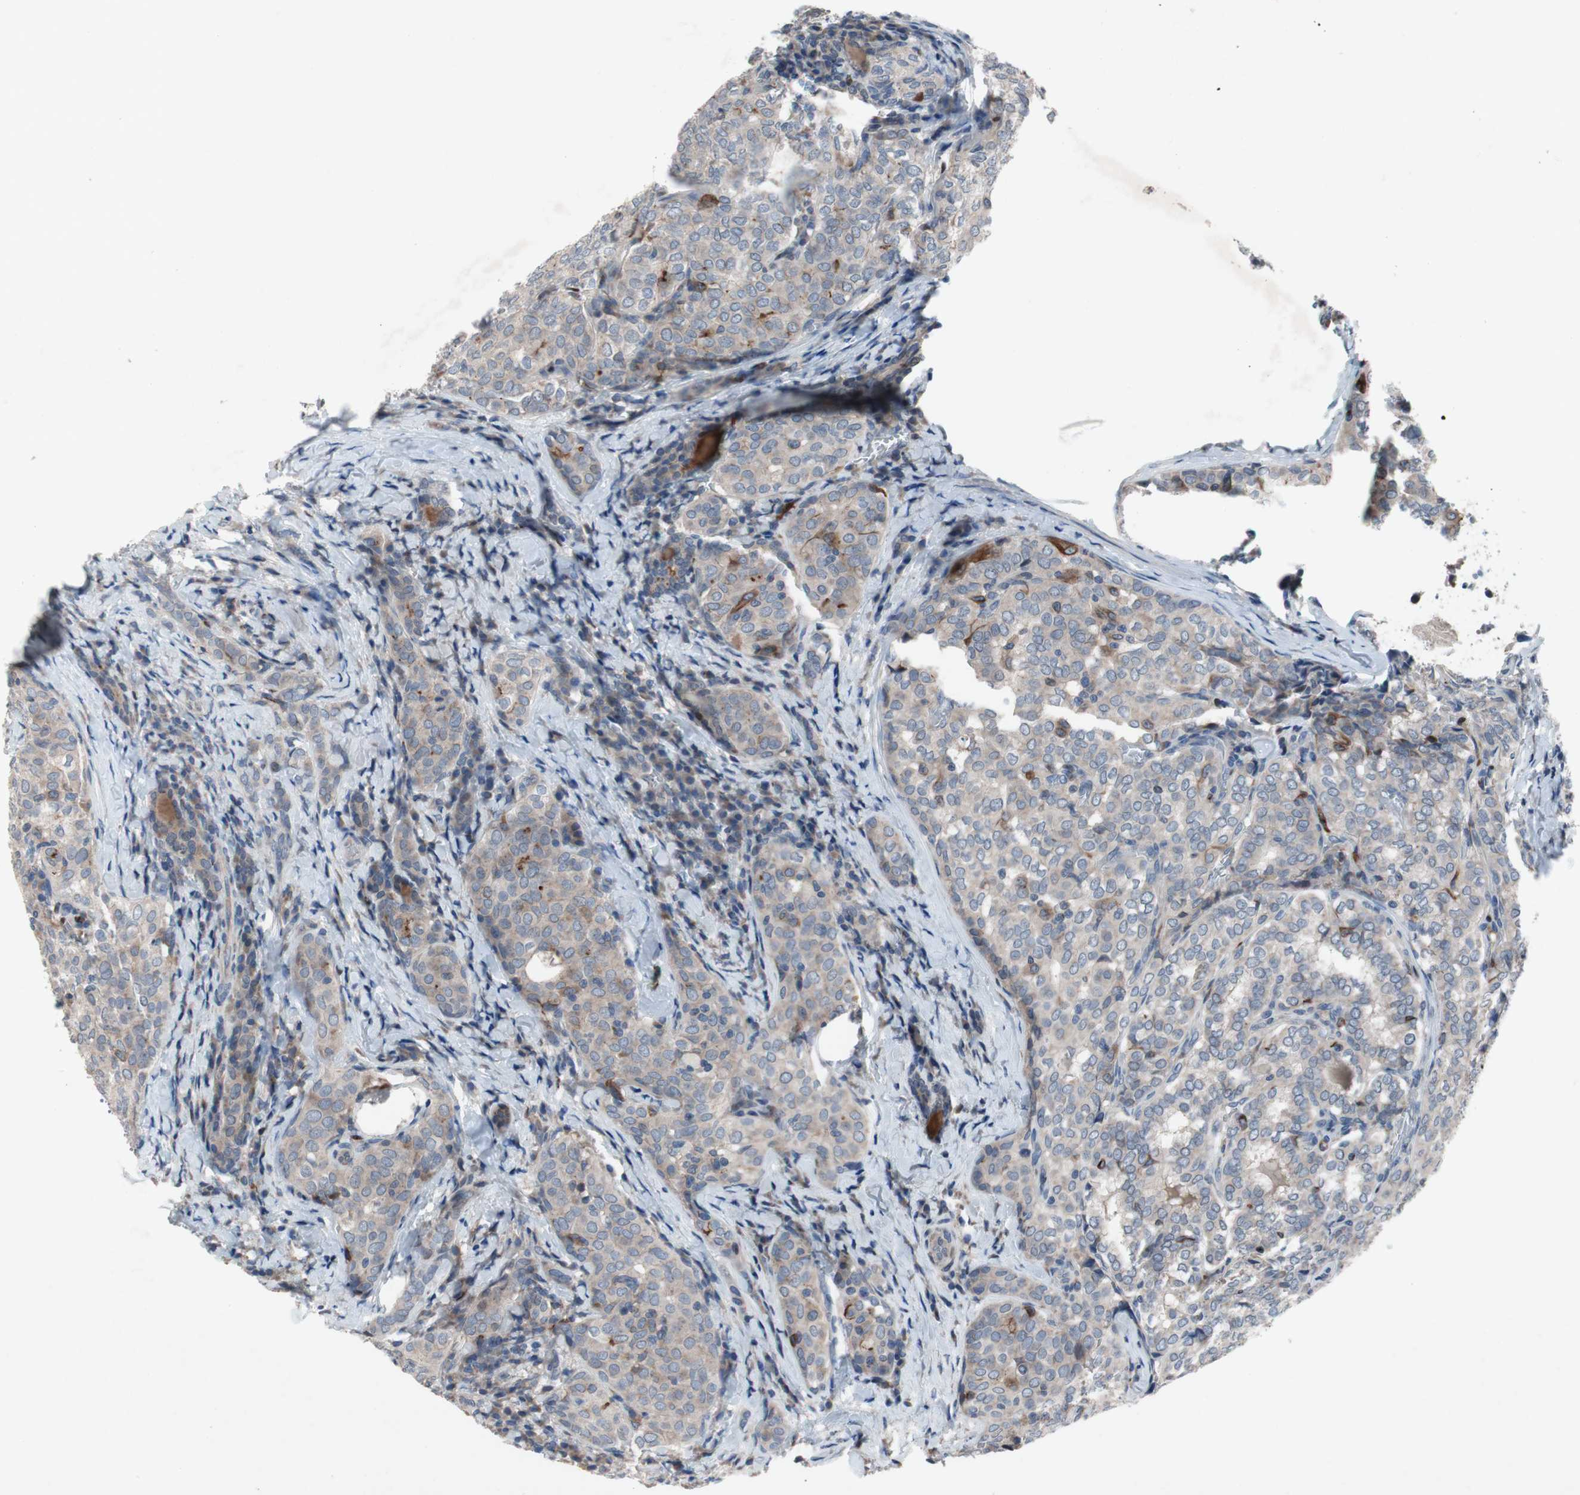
{"staining": {"intensity": "weak", "quantity": "25%-75%", "location": "cytoplasmic/membranous"}, "tissue": "thyroid cancer", "cell_type": "Tumor cells", "image_type": "cancer", "snomed": [{"axis": "morphology", "description": "Normal tissue, NOS"}, {"axis": "morphology", "description": "Papillary adenocarcinoma, NOS"}, {"axis": "topography", "description": "Thyroid gland"}], "caption": "Protein analysis of thyroid cancer tissue reveals weak cytoplasmic/membranous positivity in about 25%-75% of tumor cells.", "gene": "MUTYH", "patient": {"sex": "female", "age": 30}}